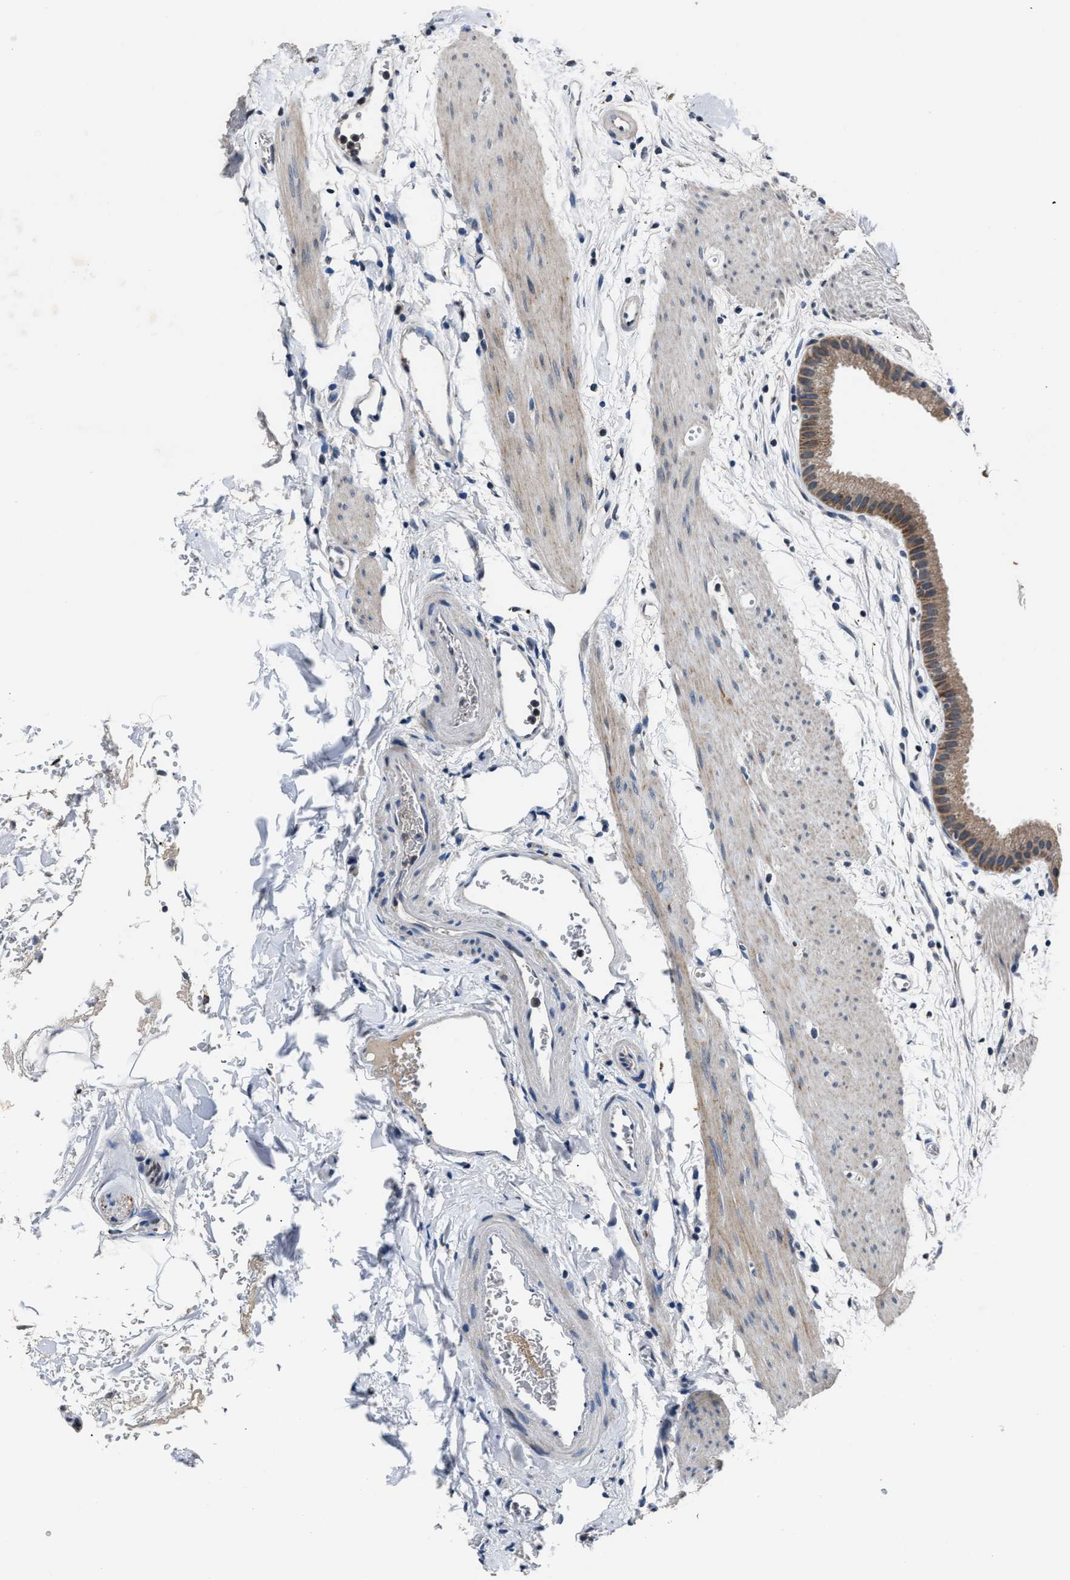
{"staining": {"intensity": "moderate", "quantity": ">75%", "location": "cytoplasmic/membranous"}, "tissue": "gallbladder", "cell_type": "Glandular cells", "image_type": "normal", "snomed": [{"axis": "morphology", "description": "Normal tissue, NOS"}, {"axis": "topography", "description": "Gallbladder"}], "caption": "Unremarkable gallbladder was stained to show a protein in brown. There is medium levels of moderate cytoplasmic/membranous staining in approximately >75% of glandular cells. (brown staining indicates protein expression, while blue staining denotes nuclei).", "gene": "DNAJC24", "patient": {"sex": "female", "age": 64}}